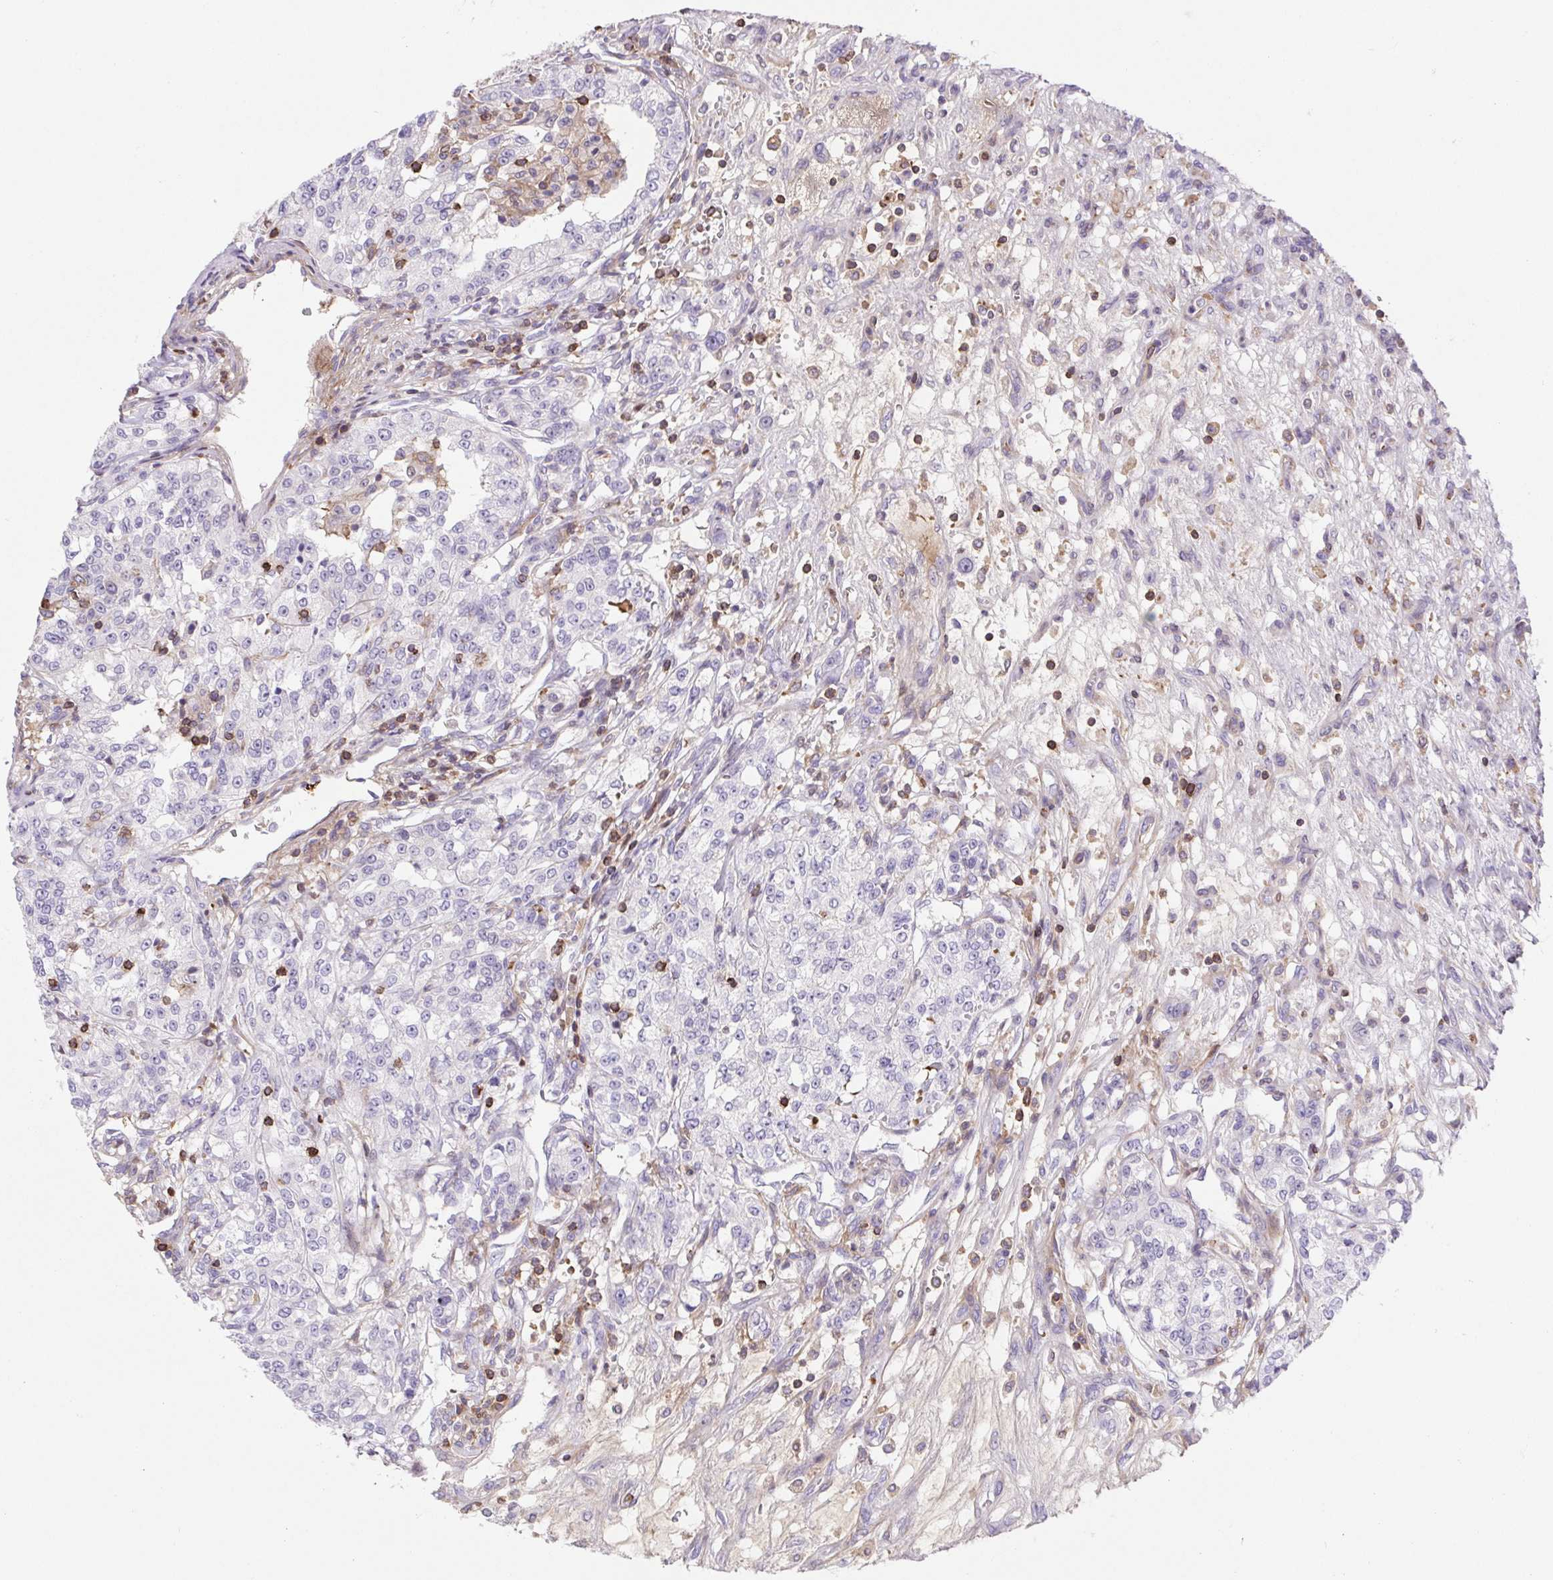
{"staining": {"intensity": "negative", "quantity": "none", "location": "none"}, "tissue": "renal cancer", "cell_type": "Tumor cells", "image_type": "cancer", "snomed": [{"axis": "morphology", "description": "Adenocarcinoma, NOS"}, {"axis": "topography", "description": "Kidney"}], "caption": "An image of renal cancer (adenocarcinoma) stained for a protein exhibits no brown staining in tumor cells.", "gene": "TPRG1", "patient": {"sex": "female", "age": 63}}